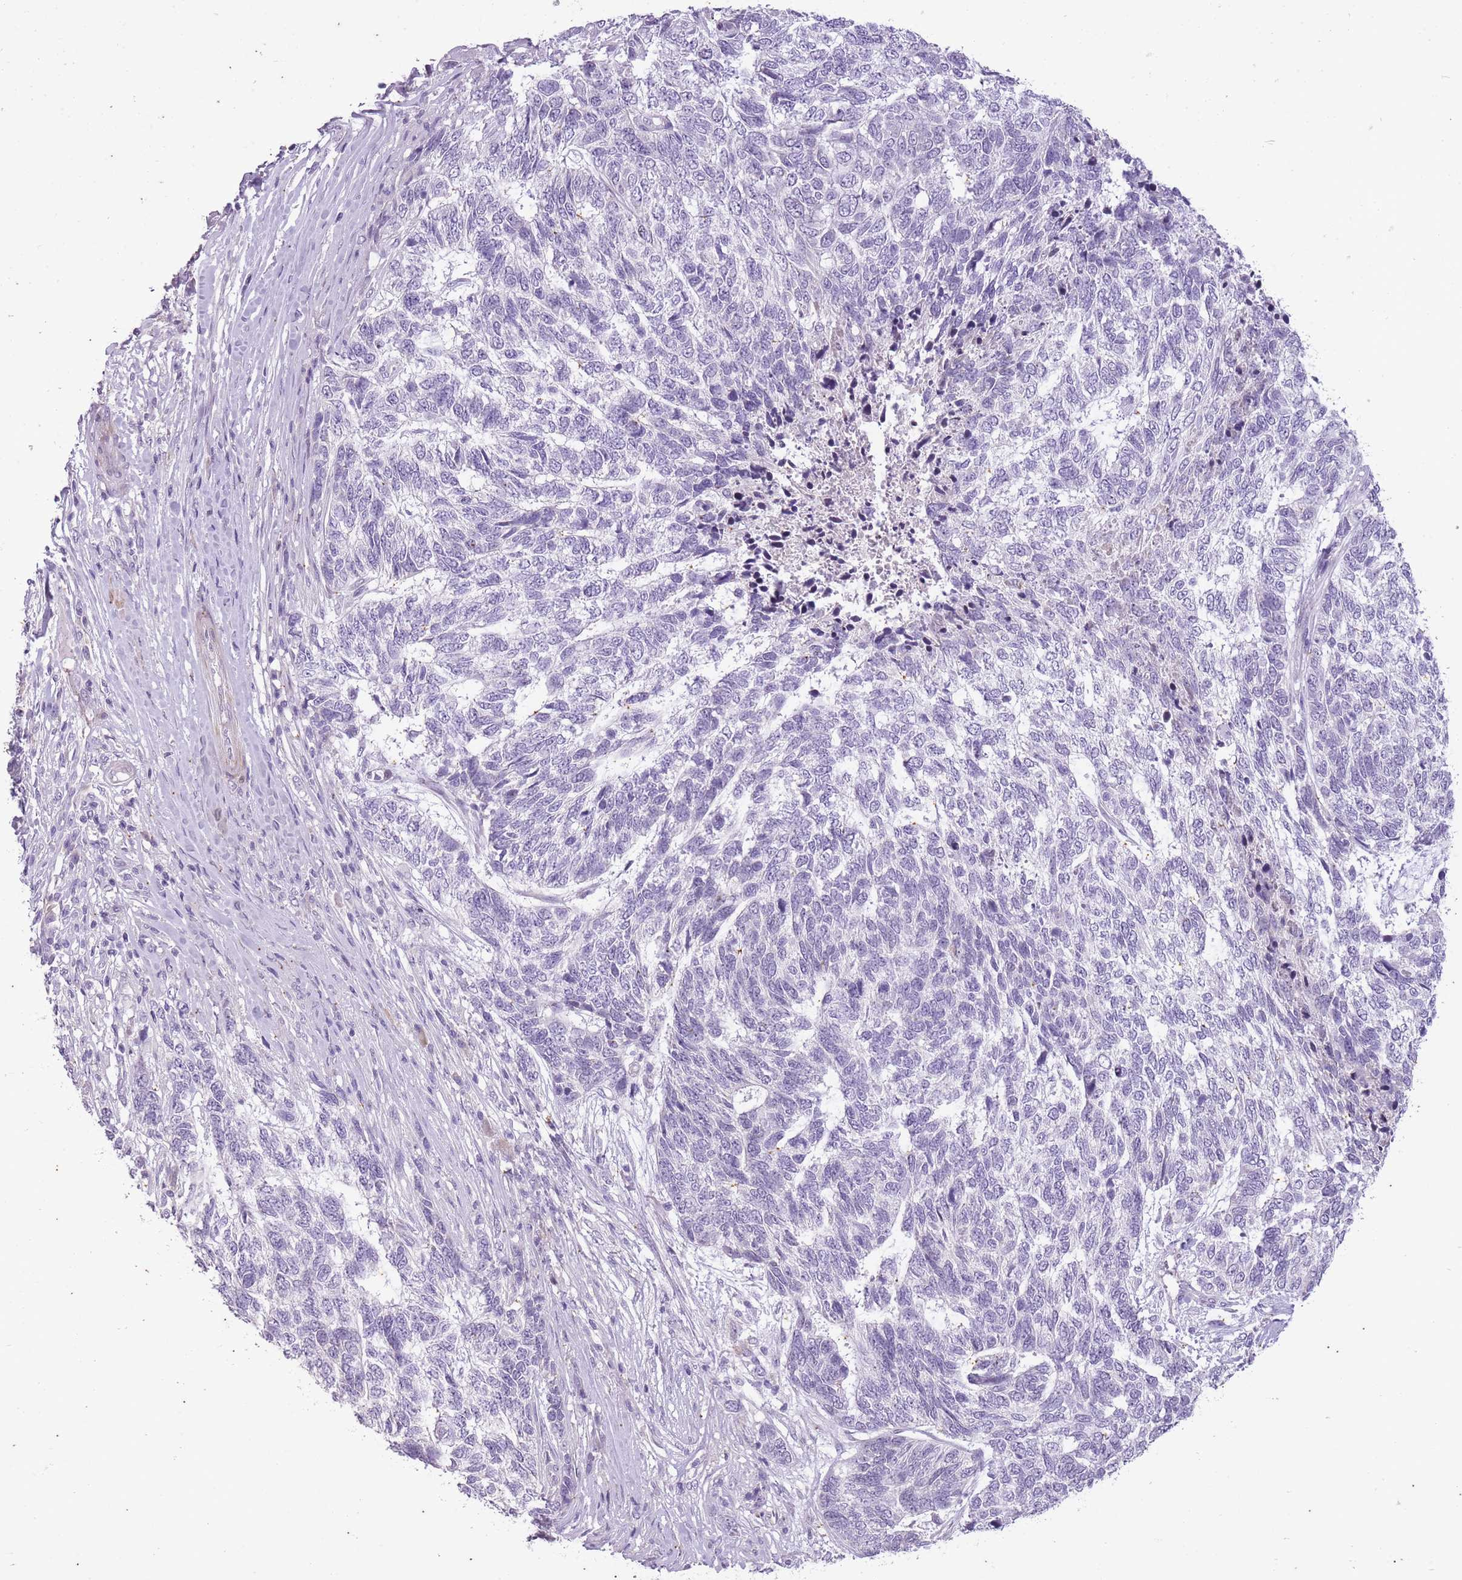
{"staining": {"intensity": "negative", "quantity": "none", "location": "none"}, "tissue": "skin cancer", "cell_type": "Tumor cells", "image_type": "cancer", "snomed": [{"axis": "morphology", "description": "Basal cell carcinoma"}, {"axis": "topography", "description": "Skin"}], "caption": "High magnification brightfield microscopy of skin basal cell carcinoma stained with DAB (brown) and counterstained with hematoxylin (blue): tumor cells show no significant expression.", "gene": "CNTNAP3", "patient": {"sex": "female", "age": 65}}